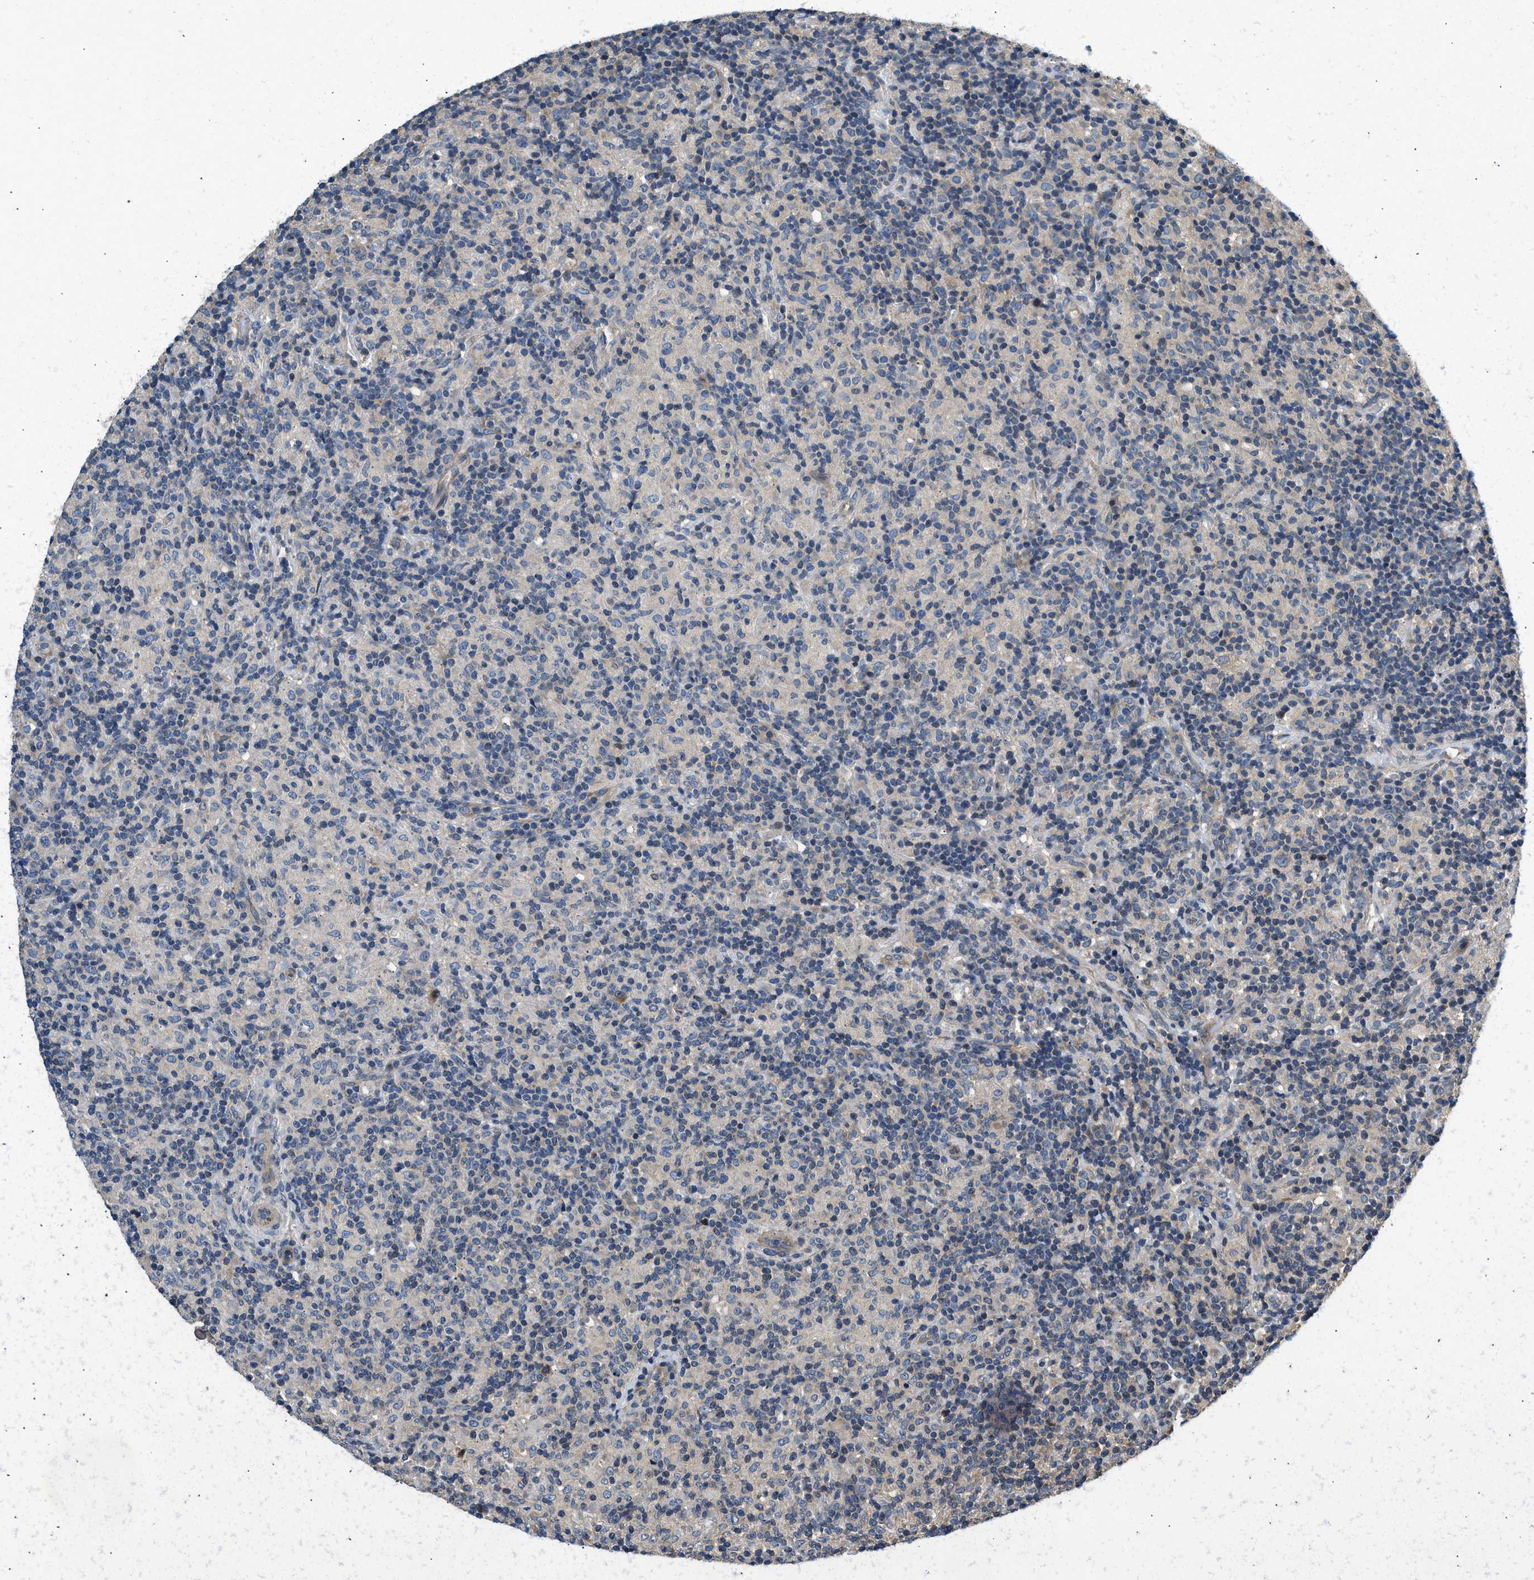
{"staining": {"intensity": "weak", "quantity": "25%-75%", "location": "cytoplasmic/membranous"}, "tissue": "lymphoma", "cell_type": "Tumor cells", "image_type": "cancer", "snomed": [{"axis": "morphology", "description": "Hodgkin's disease, NOS"}, {"axis": "topography", "description": "Lymph node"}], "caption": "High-power microscopy captured an IHC photomicrograph of Hodgkin's disease, revealing weak cytoplasmic/membranous positivity in about 25%-75% of tumor cells.", "gene": "IL3RA", "patient": {"sex": "male", "age": 70}}